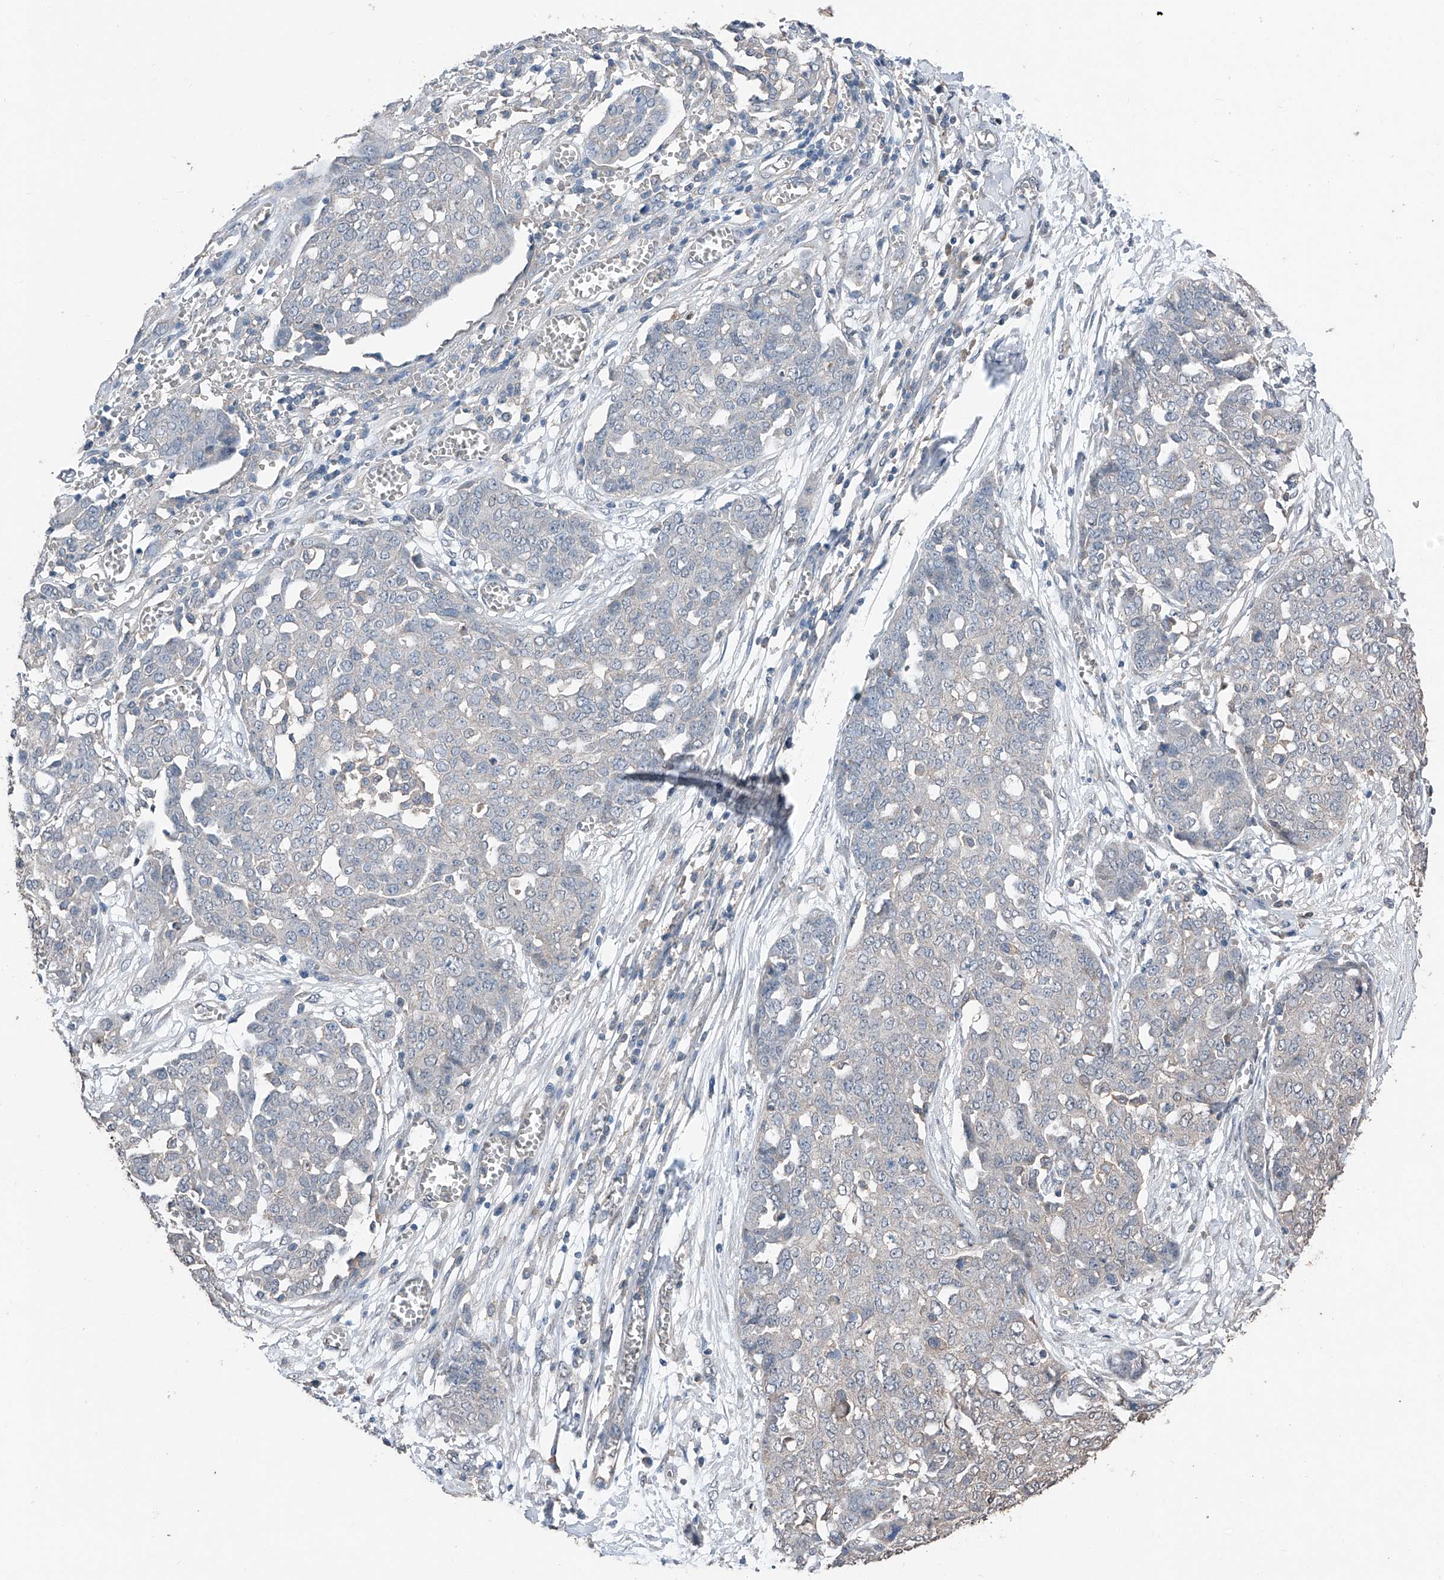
{"staining": {"intensity": "negative", "quantity": "none", "location": "none"}, "tissue": "ovarian cancer", "cell_type": "Tumor cells", "image_type": "cancer", "snomed": [{"axis": "morphology", "description": "Cystadenocarcinoma, serous, NOS"}, {"axis": "topography", "description": "Soft tissue"}, {"axis": "topography", "description": "Ovary"}], "caption": "A high-resolution micrograph shows IHC staining of ovarian cancer, which displays no significant expression in tumor cells. (Brightfield microscopy of DAB (3,3'-diaminobenzidine) immunohistochemistry (IHC) at high magnification).", "gene": "MAMLD1", "patient": {"sex": "female", "age": 57}}